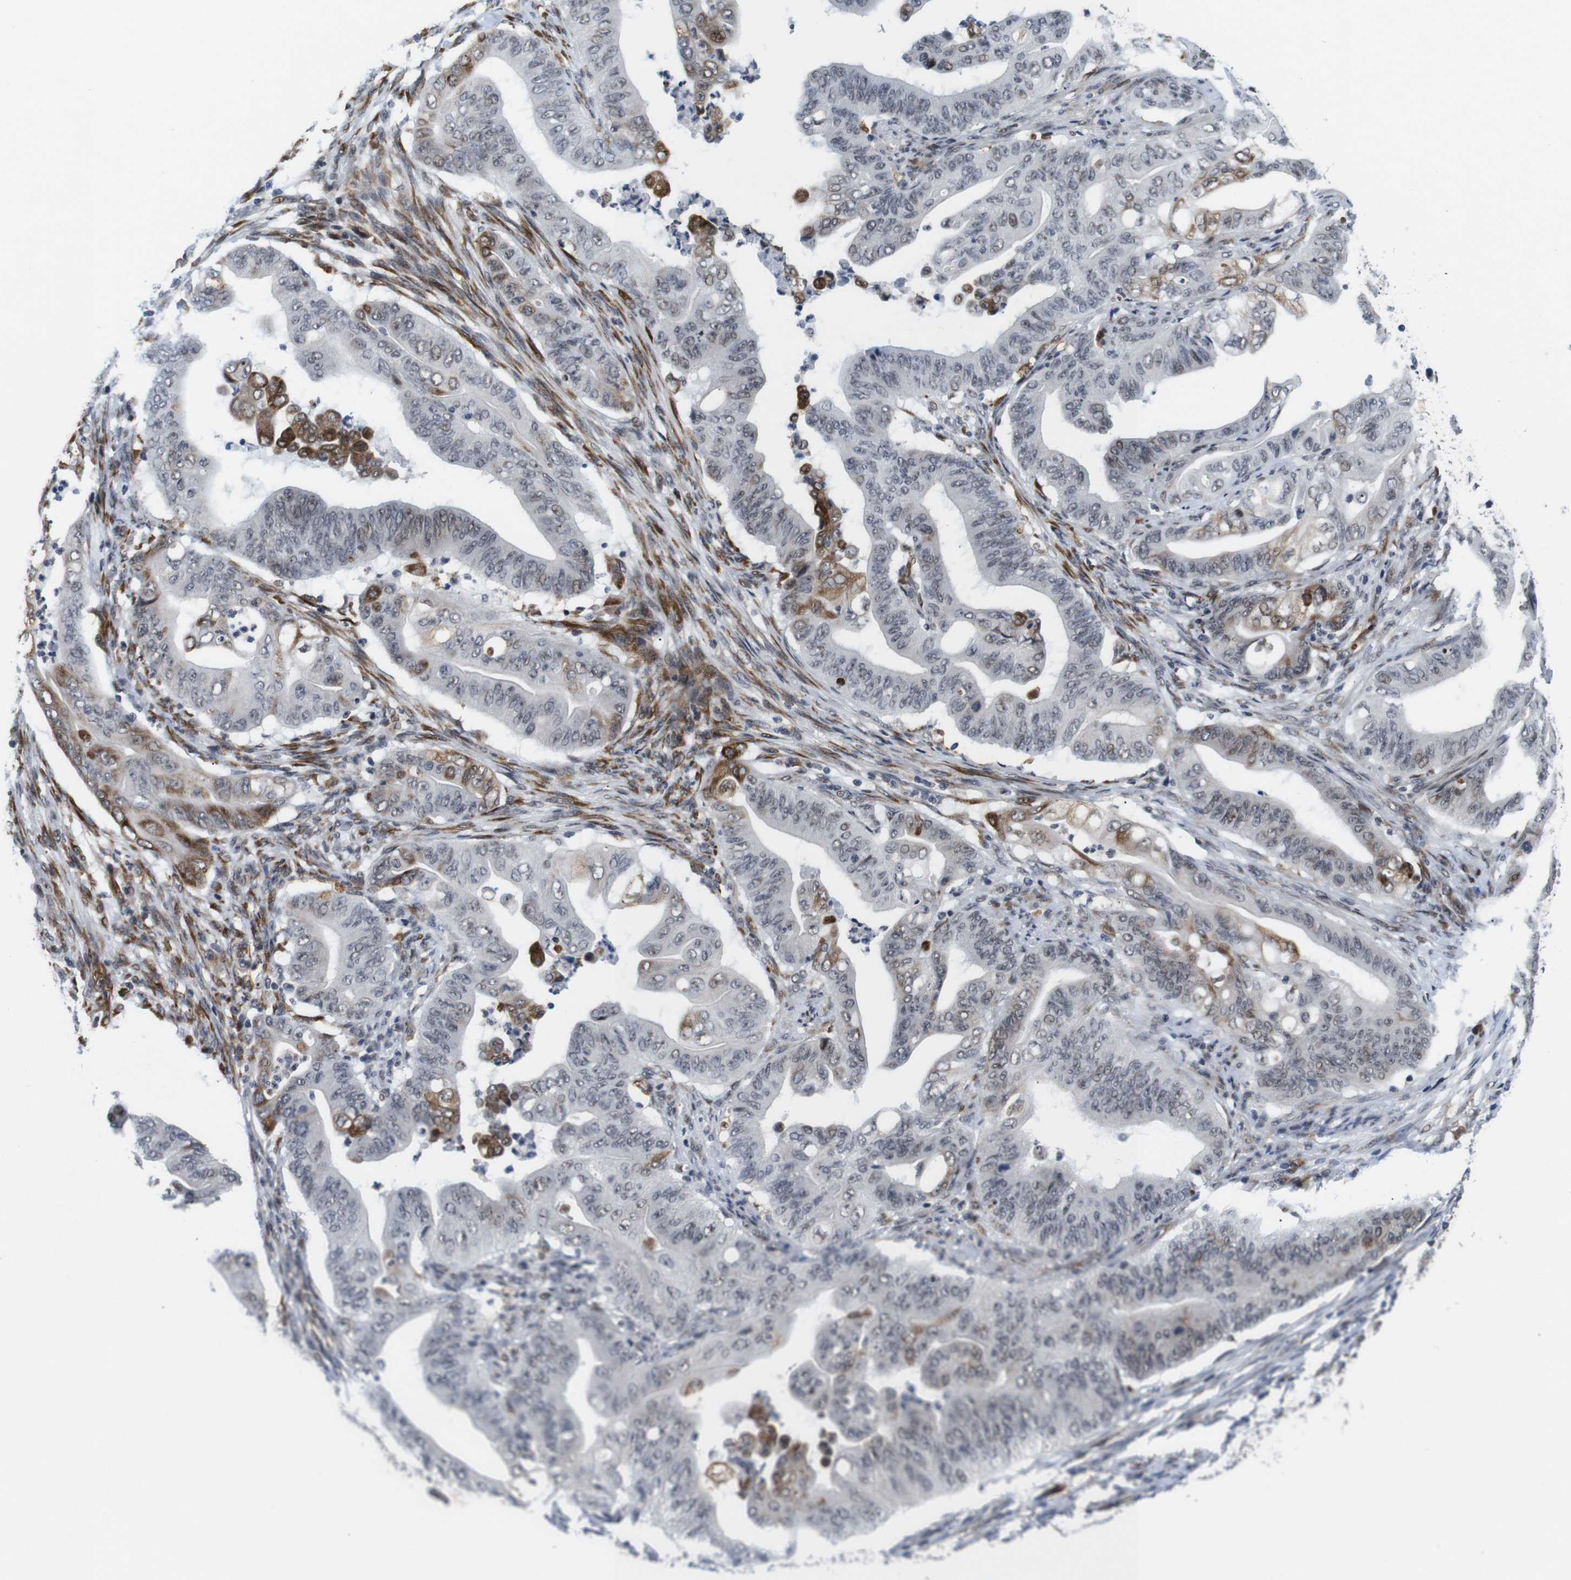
{"staining": {"intensity": "moderate", "quantity": "<25%", "location": "cytoplasmic/membranous,nuclear"}, "tissue": "stomach cancer", "cell_type": "Tumor cells", "image_type": "cancer", "snomed": [{"axis": "morphology", "description": "Adenocarcinoma, NOS"}, {"axis": "topography", "description": "Stomach"}], "caption": "Moderate cytoplasmic/membranous and nuclear staining for a protein is seen in about <25% of tumor cells of stomach cancer (adenocarcinoma) using immunohistochemistry (IHC).", "gene": "EIF4G1", "patient": {"sex": "female", "age": 73}}